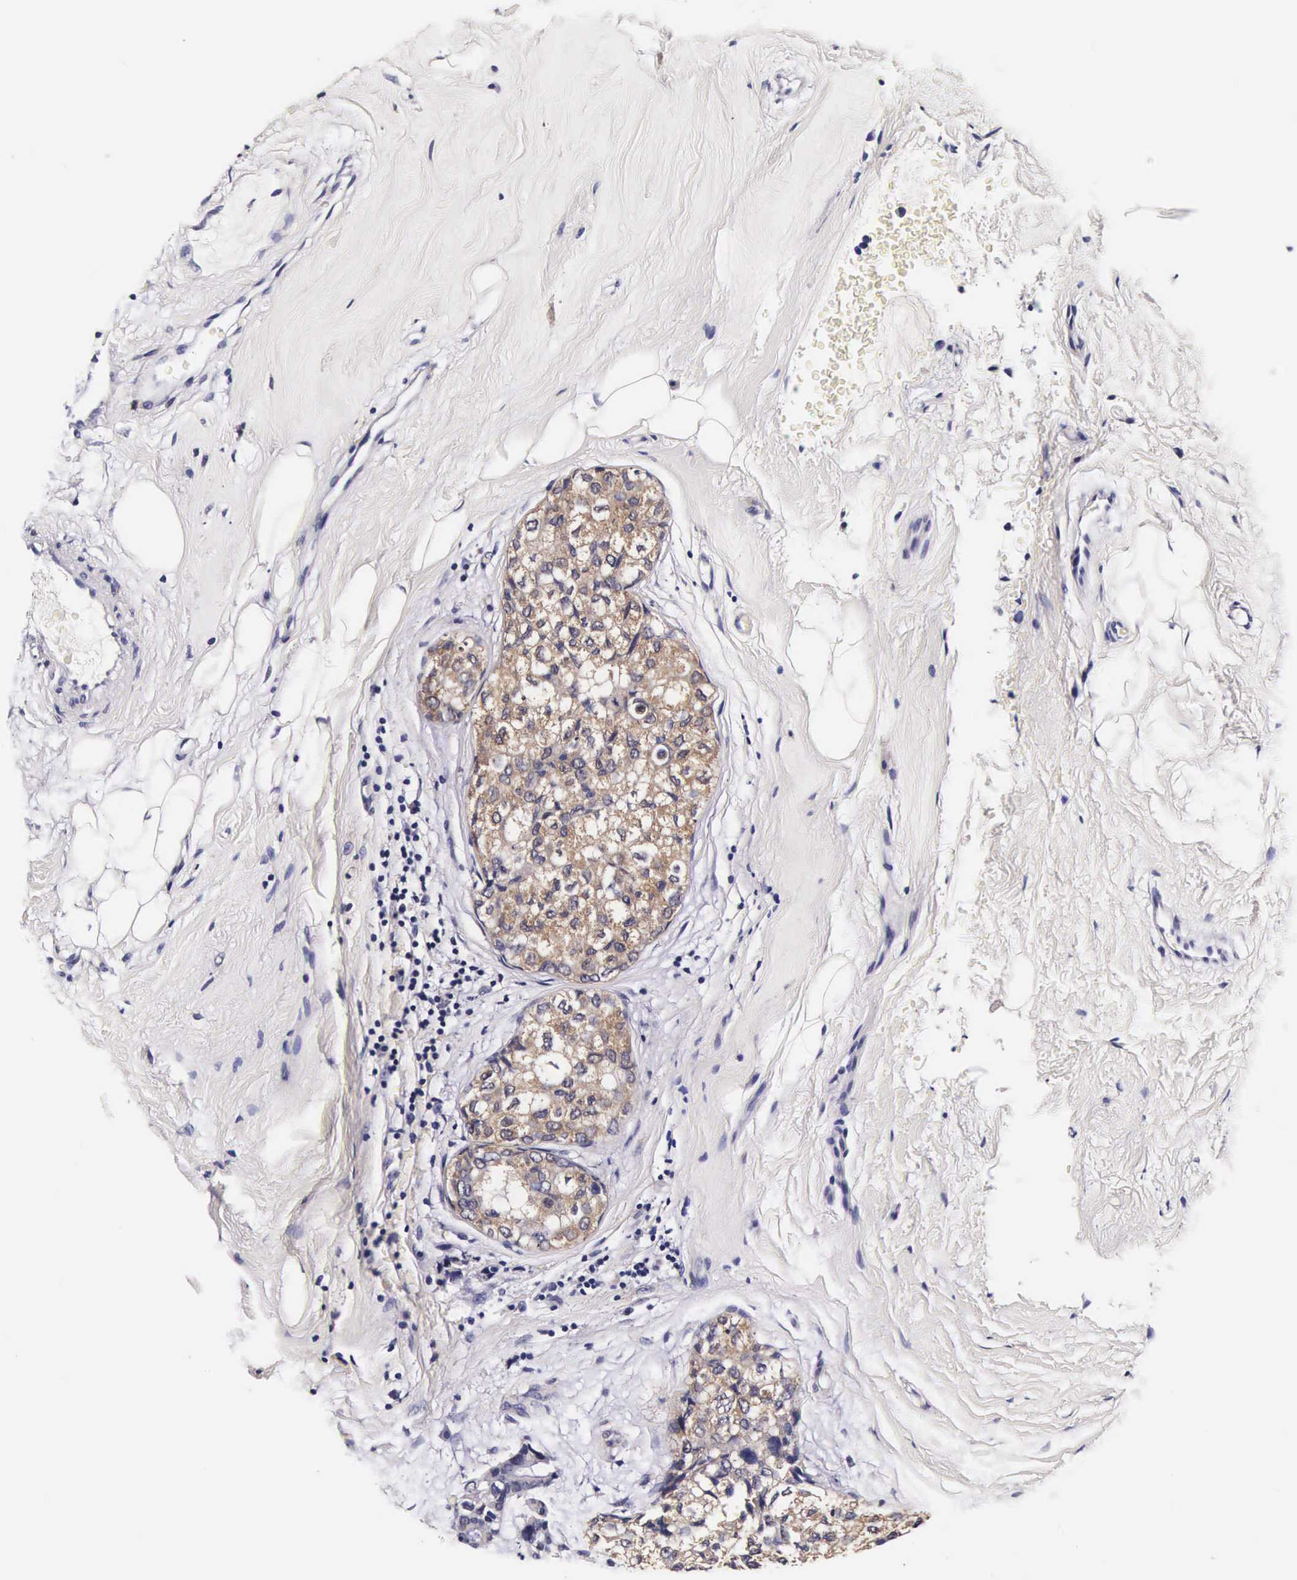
{"staining": {"intensity": "weak", "quantity": "25%-75%", "location": "cytoplasmic/membranous,nuclear"}, "tissue": "breast cancer", "cell_type": "Tumor cells", "image_type": "cancer", "snomed": [{"axis": "morphology", "description": "Duct carcinoma"}, {"axis": "topography", "description": "Breast"}], "caption": "This is a micrograph of IHC staining of breast infiltrating ductal carcinoma, which shows weak positivity in the cytoplasmic/membranous and nuclear of tumor cells.", "gene": "TECPR2", "patient": {"sex": "female", "age": 69}}